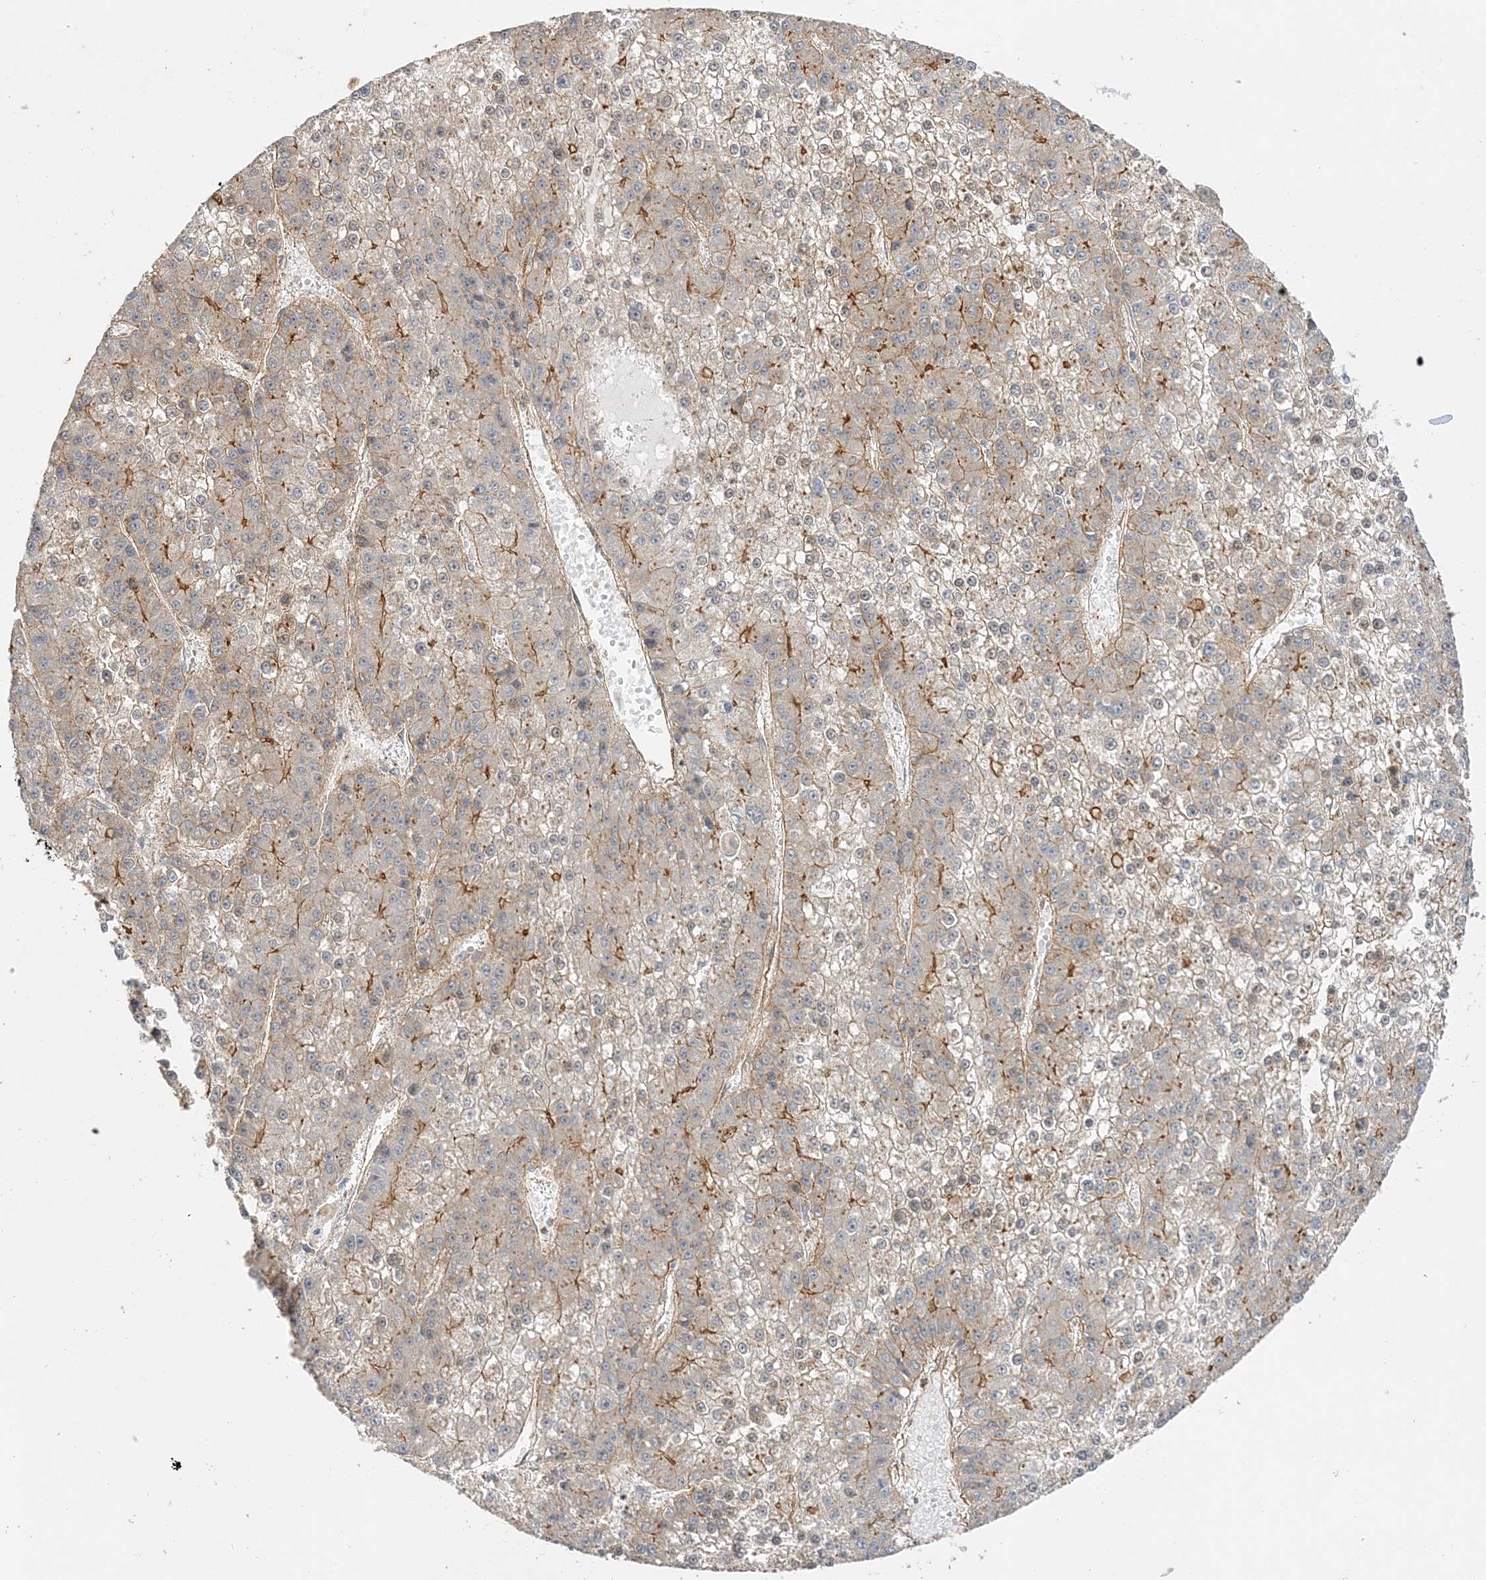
{"staining": {"intensity": "moderate", "quantity": "25%-75%", "location": "cytoplasmic/membranous"}, "tissue": "liver cancer", "cell_type": "Tumor cells", "image_type": "cancer", "snomed": [{"axis": "morphology", "description": "Carcinoma, Hepatocellular, NOS"}, {"axis": "topography", "description": "Liver"}], "caption": "The immunohistochemical stain shows moderate cytoplasmic/membranous staining in tumor cells of liver cancer tissue. (Stains: DAB in brown, nuclei in blue, Microscopy: brightfield microscopy at high magnification).", "gene": "MAT2B", "patient": {"sex": "female", "age": 73}}